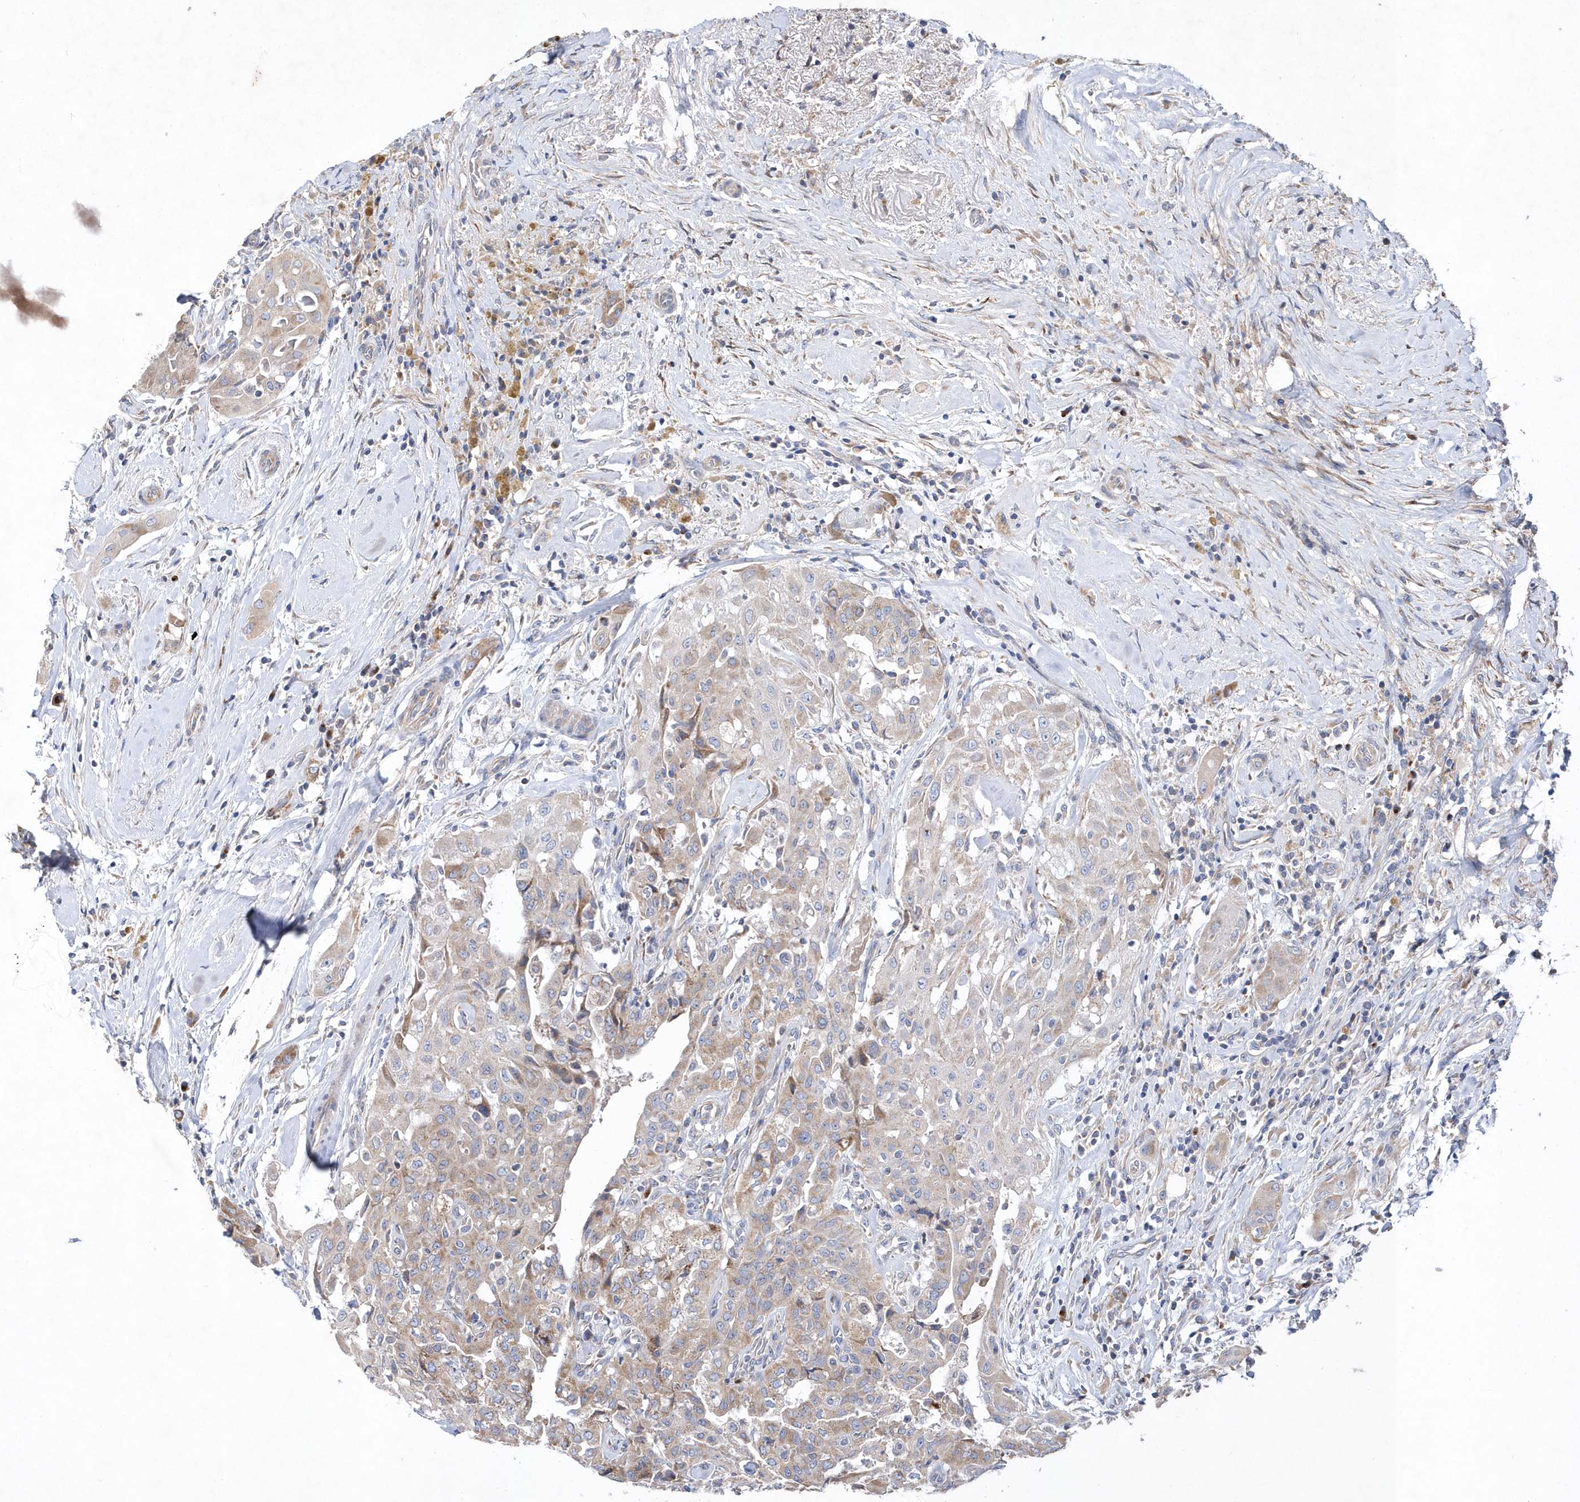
{"staining": {"intensity": "weak", "quantity": "<25%", "location": "cytoplasmic/membranous"}, "tissue": "thyroid cancer", "cell_type": "Tumor cells", "image_type": "cancer", "snomed": [{"axis": "morphology", "description": "Papillary adenocarcinoma, NOS"}, {"axis": "topography", "description": "Thyroid gland"}], "caption": "Tumor cells are negative for brown protein staining in papillary adenocarcinoma (thyroid).", "gene": "METTL8", "patient": {"sex": "female", "age": 59}}